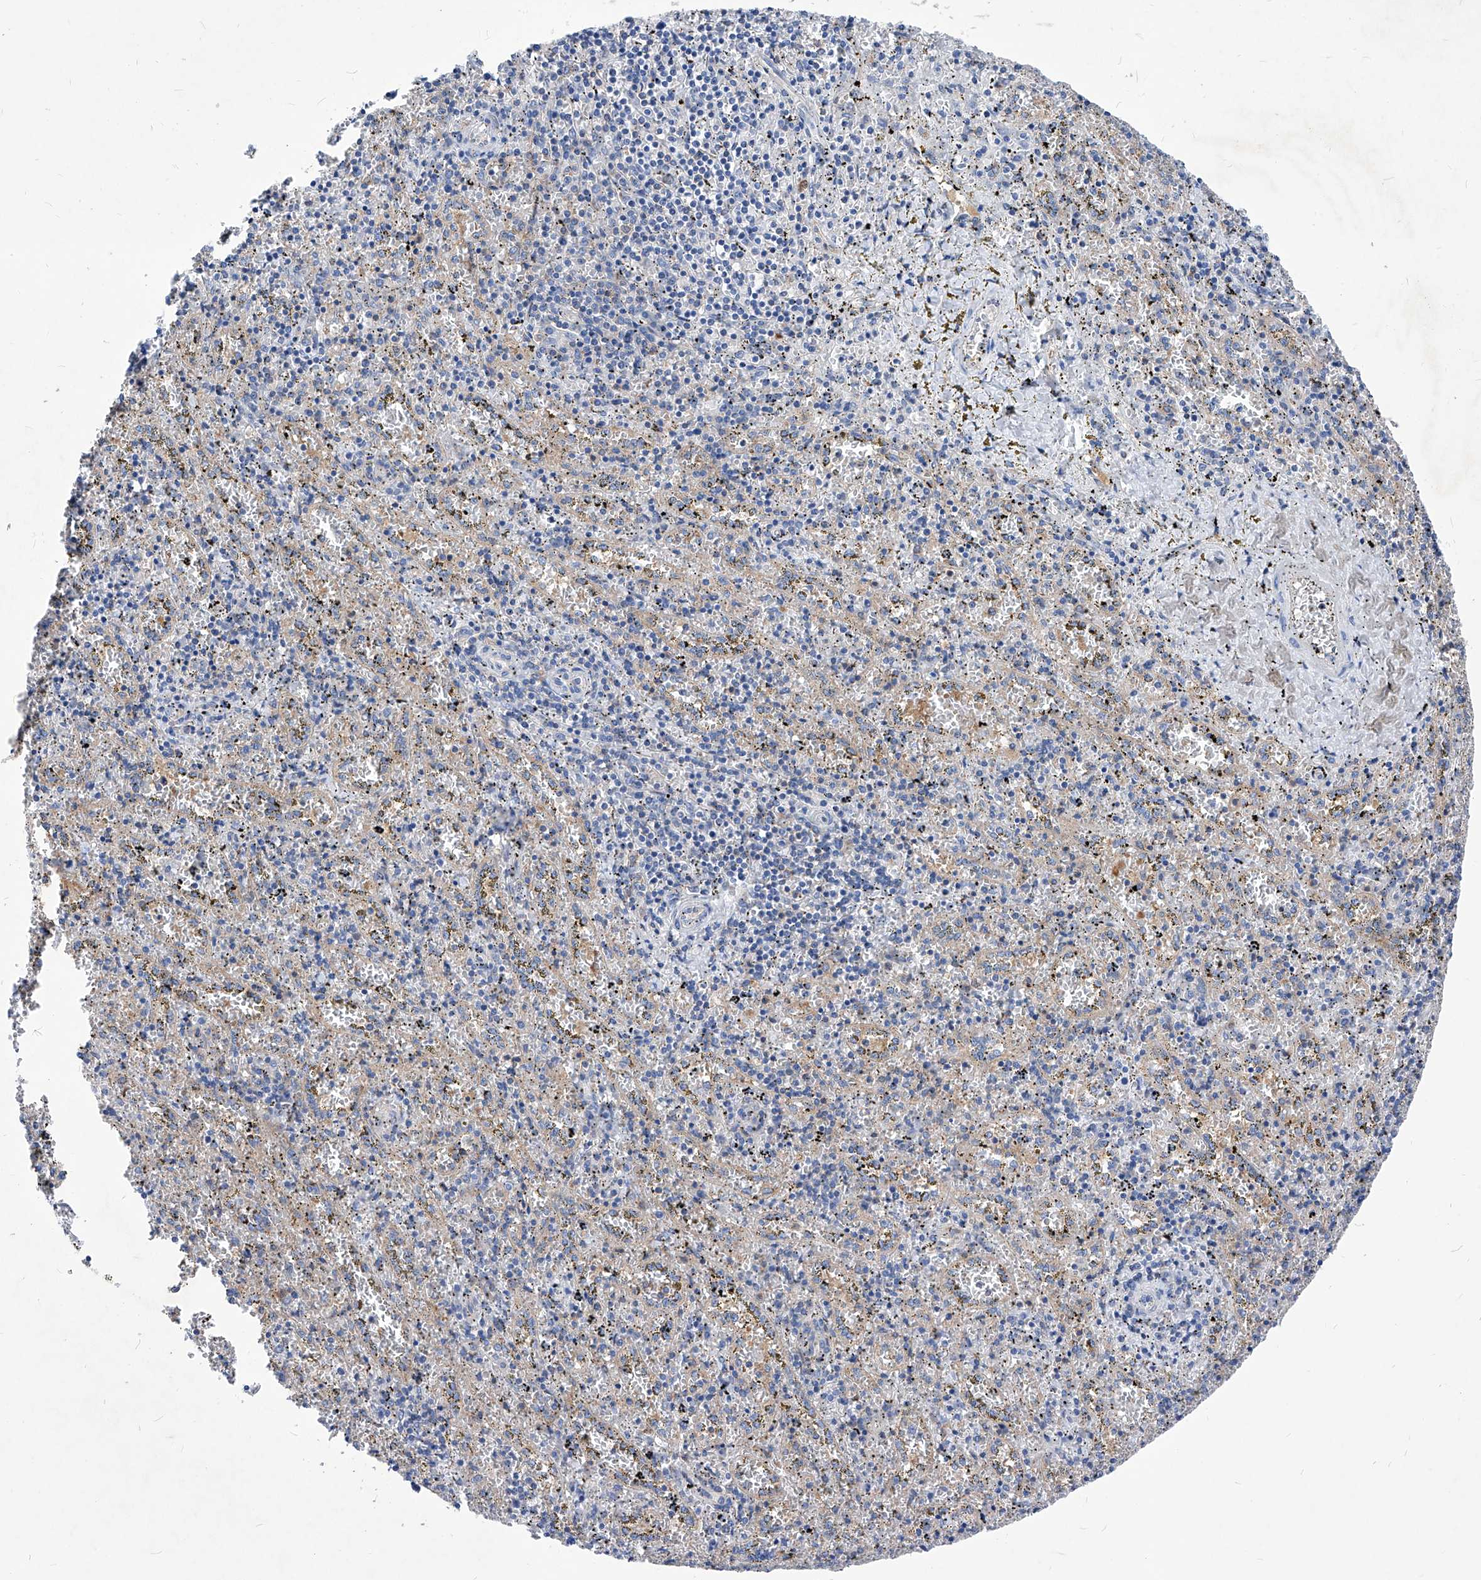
{"staining": {"intensity": "negative", "quantity": "none", "location": "none"}, "tissue": "spleen", "cell_type": "Cells in red pulp", "image_type": "normal", "snomed": [{"axis": "morphology", "description": "Normal tissue, NOS"}, {"axis": "topography", "description": "Spleen"}], "caption": "A photomicrograph of human spleen is negative for staining in cells in red pulp. The staining is performed using DAB brown chromogen with nuclei counter-stained in using hematoxylin.", "gene": "XPNPEP1", "patient": {"sex": "male", "age": 11}}